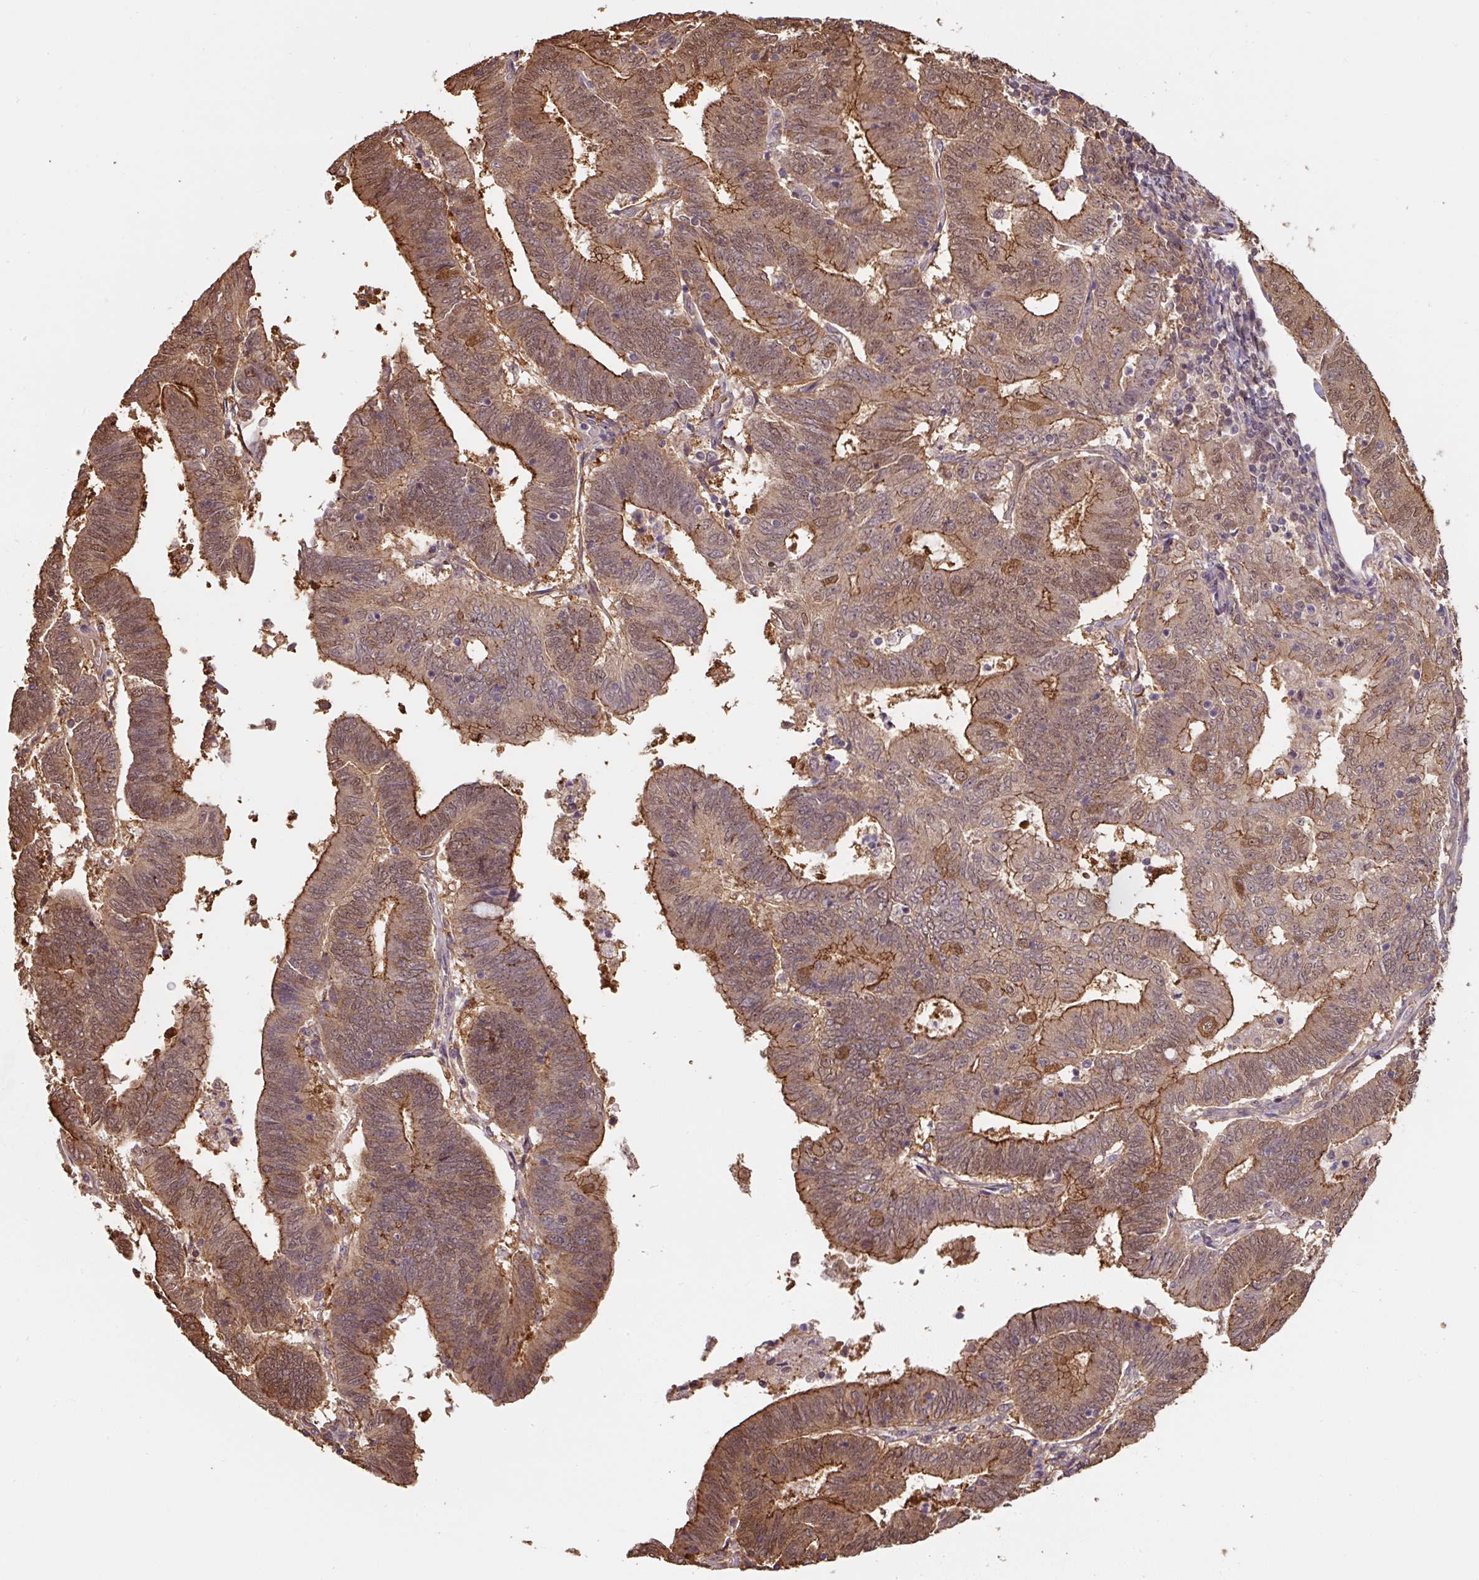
{"staining": {"intensity": "moderate", "quantity": ">75%", "location": "cytoplasmic/membranous,nuclear"}, "tissue": "endometrial cancer", "cell_type": "Tumor cells", "image_type": "cancer", "snomed": [{"axis": "morphology", "description": "Adenocarcinoma, NOS"}, {"axis": "topography", "description": "Endometrium"}], "caption": "Brown immunohistochemical staining in human endometrial cancer (adenocarcinoma) shows moderate cytoplasmic/membranous and nuclear expression in approximately >75% of tumor cells.", "gene": "ST13", "patient": {"sex": "female", "age": 70}}